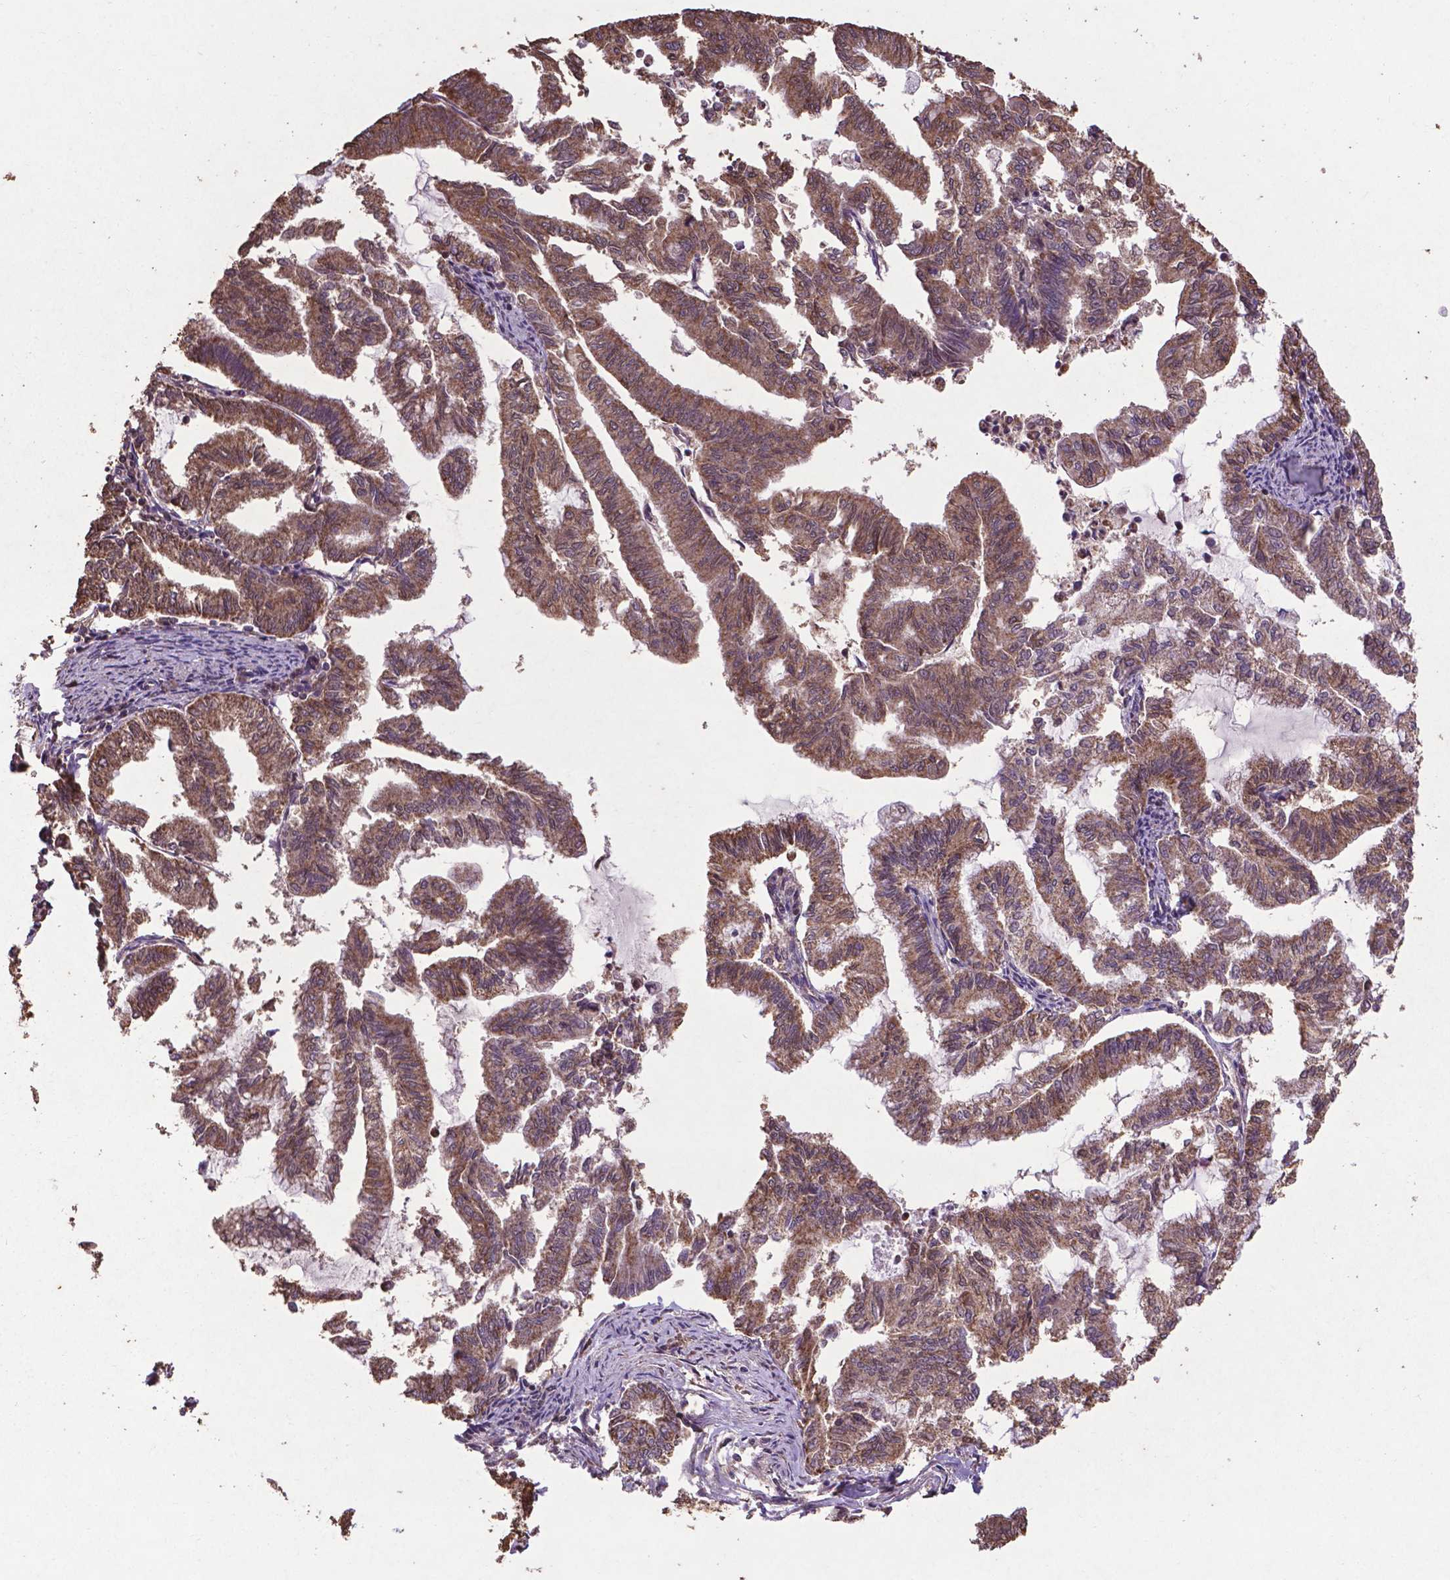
{"staining": {"intensity": "moderate", "quantity": ">75%", "location": "cytoplasmic/membranous"}, "tissue": "endometrial cancer", "cell_type": "Tumor cells", "image_type": "cancer", "snomed": [{"axis": "morphology", "description": "Adenocarcinoma, NOS"}, {"axis": "topography", "description": "Endometrium"}], "caption": "Protein expression analysis of human adenocarcinoma (endometrial) reveals moderate cytoplasmic/membranous positivity in approximately >75% of tumor cells. (DAB = brown stain, brightfield microscopy at high magnification).", "gene": "DCAF1", "patient": {"sex": "female", "age": 79}}